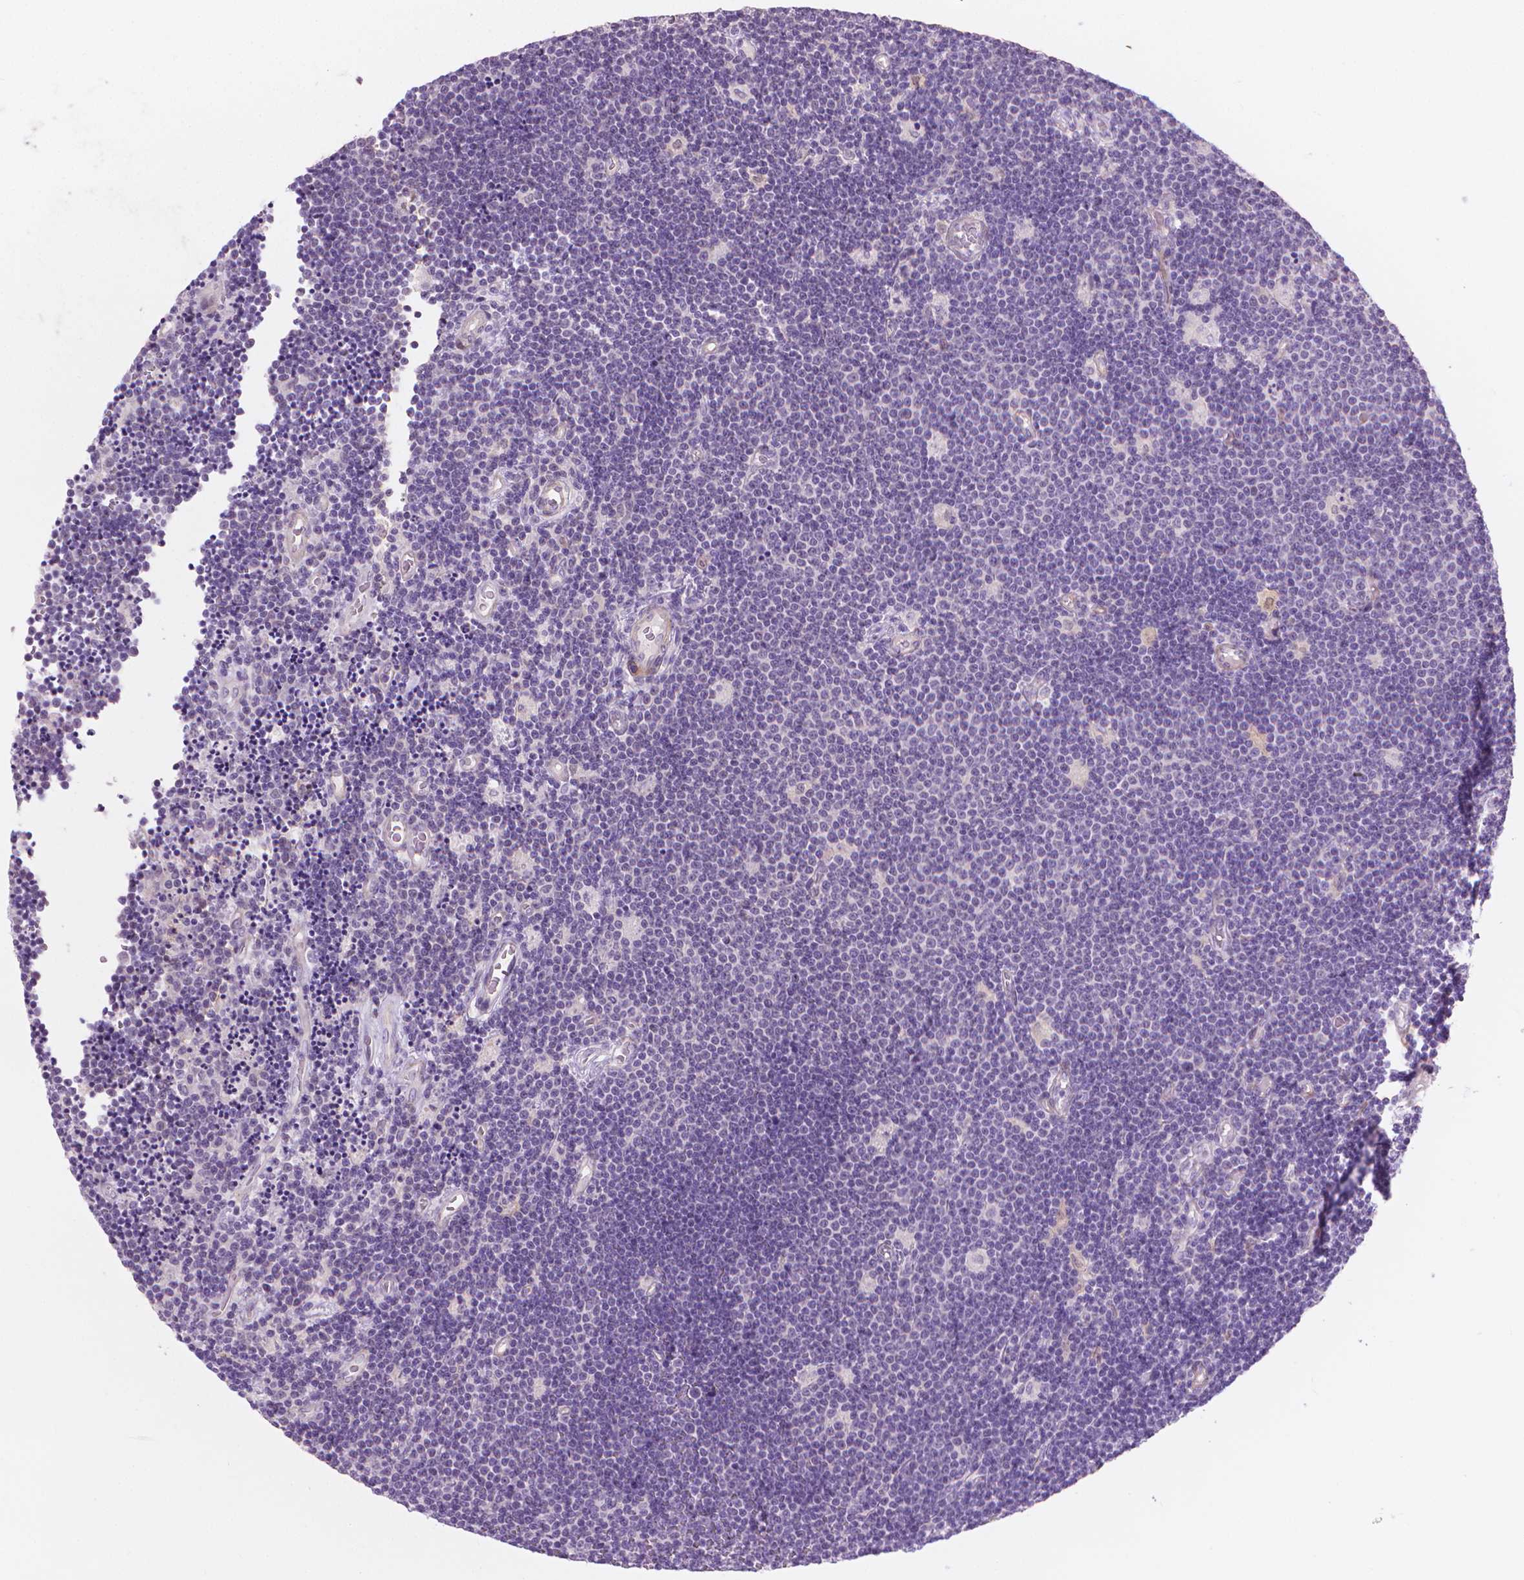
{"staining": {"intensity": "negative", "quantity": "none", "location": "none"}, "tissue": "lymphoma", "cell_type": "Tumor cells", "image_type": "cancer", "snomed": [{"axis": "morphology", "description": "Malignant lymphoma, non-Hodgkin's type, Low grade"}, {"axis": "topography", "description": "Brain"}], "caption": "Immunohistochemical staining of human low-grade malignant lymphoma, non-Hodgkin's type displays no significant expression in tumor cells.", "gene": "GSDMA", "patient": {"sex": "female", "age": 66}}